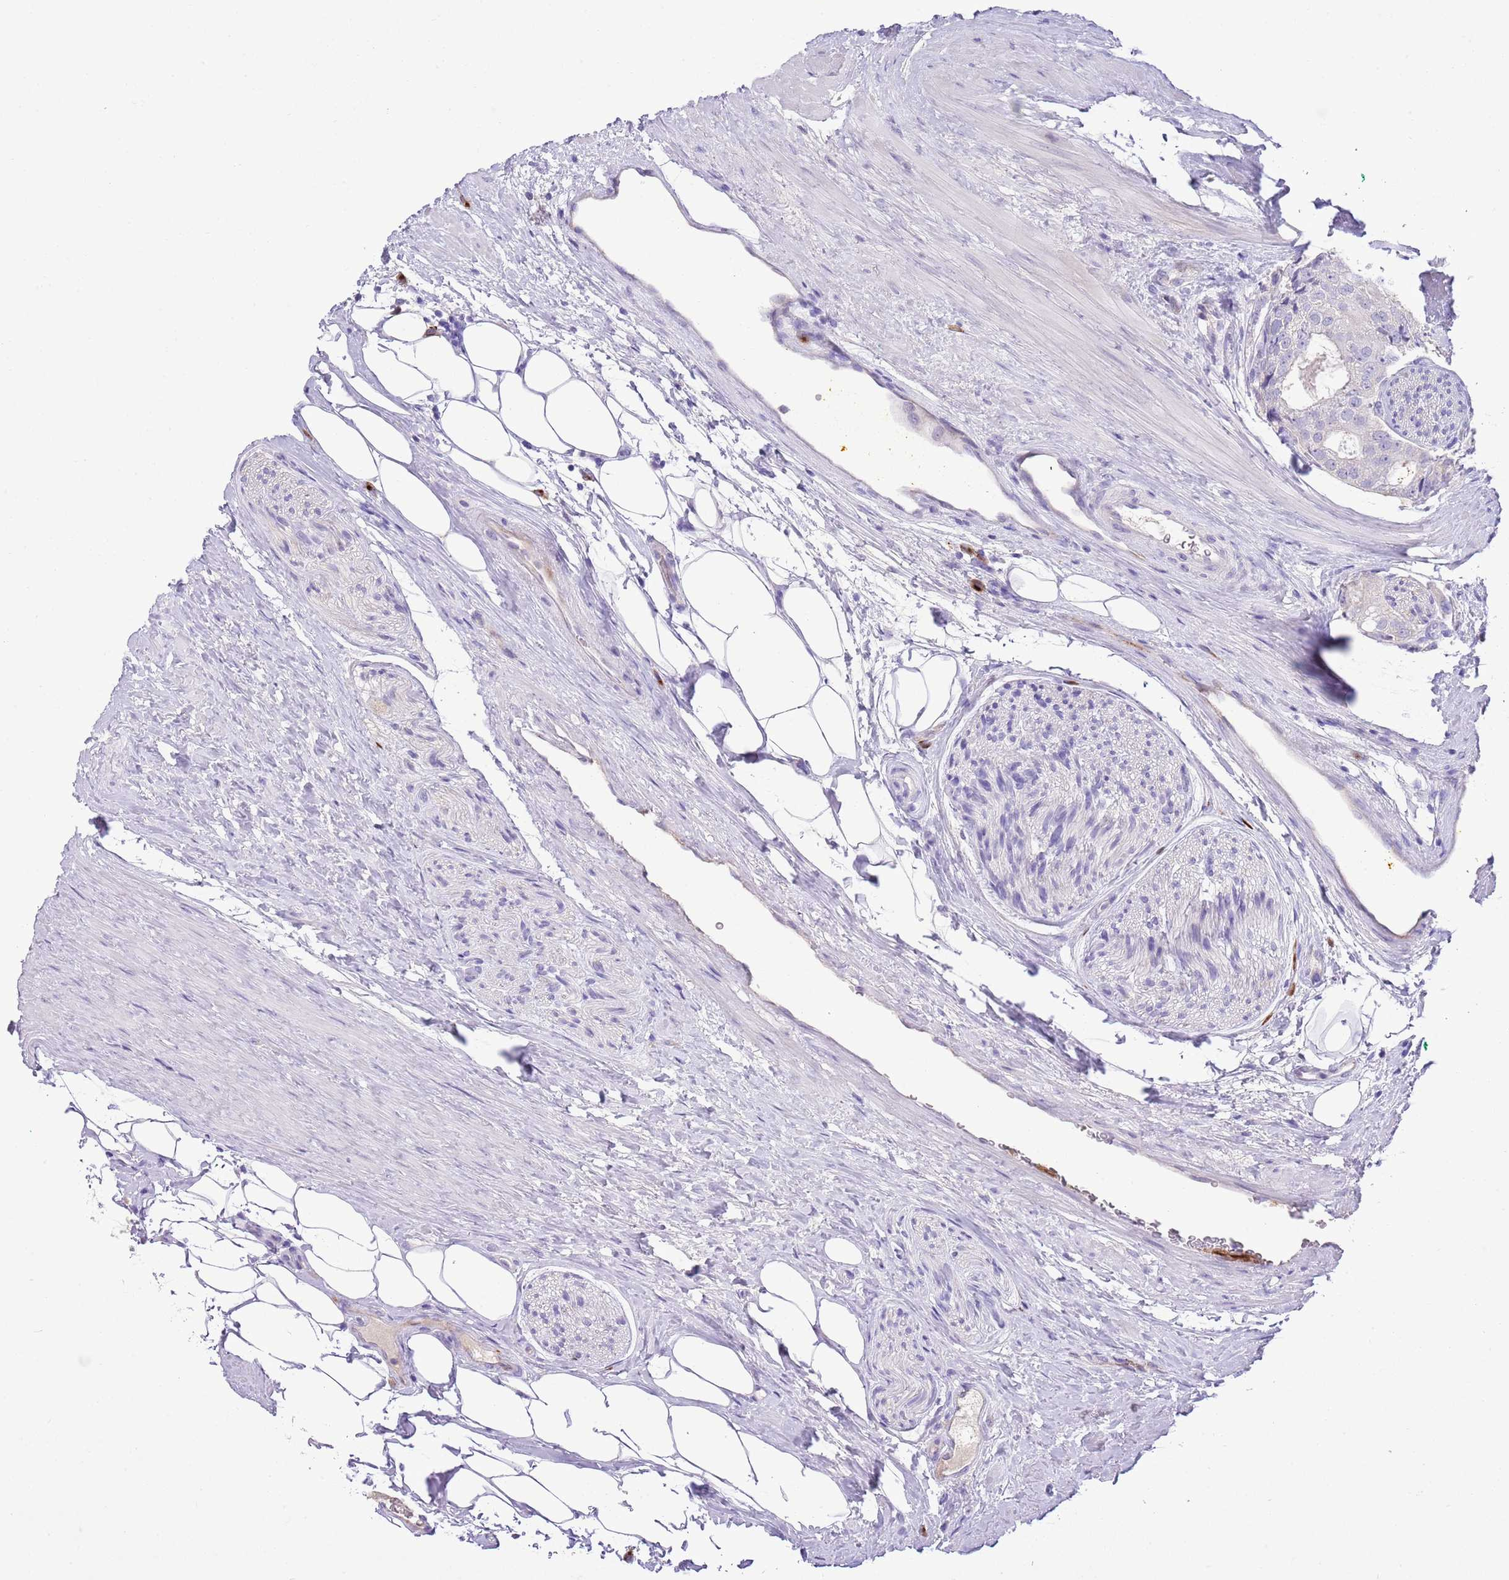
{"staining": {"intensity": "negative", "quantity": "none", "location": "none"}, "tissue": "prostate cancer", "cell_type": "Tumor cells", "image_type": "cancer", "snomed": [{"axis": "morphology", "description": "Adenocarcinoma, High grade"}, {"axis": "topography", "description": "Prostate"}], "caption": "Tumor cells show no significant protein positivity in prostate cancer. (DAB immunohistochemistry visualized using brightfield microscopy, high magnification).", "gene": "CLEC2A", "patient": {"sex": "male", "age": 49}}